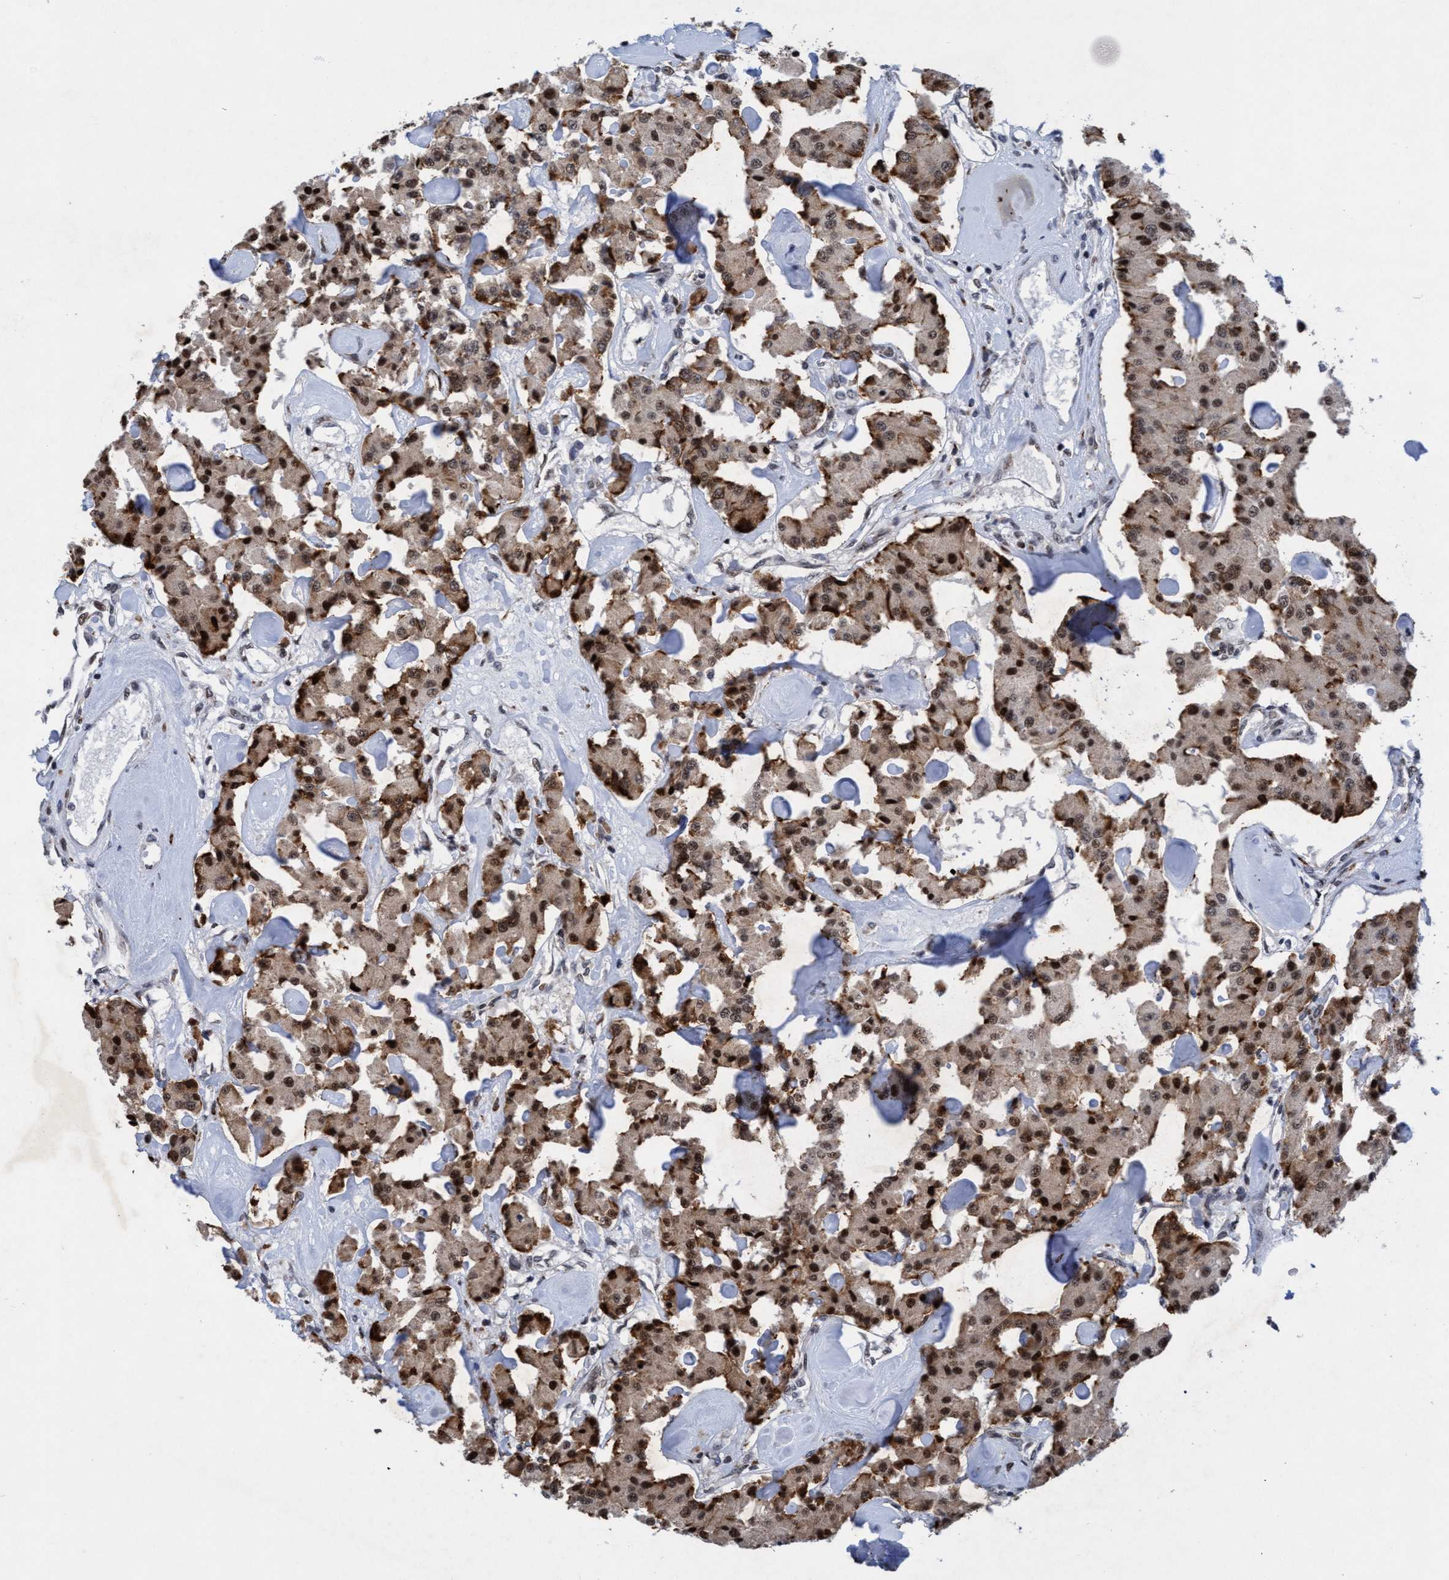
{"staining": {"intensity": "moderate", "quantity": ">75%", "location": "cytoplasmic/membranous,nuclear"}, "tissue": "carcinoid", "cell_type": "Tumor cells", "image_type": "cancer", "snomed": [{"axis": "morphology", "description": "Carcinoid, malignant, NOS"}, {"axis": "topography", "description": "Pancreas"}], "caption": "DAB (3,3'-diaminobenzidine) immunohistochemical staining of human carcinoid (malignant) displays moderate cytoplasmic/membranous and nuclear protein positivity in approximately >75% of tumor cells.", "gene": "GLT6D1", "patient": {"sex": "male", "age": 41}}